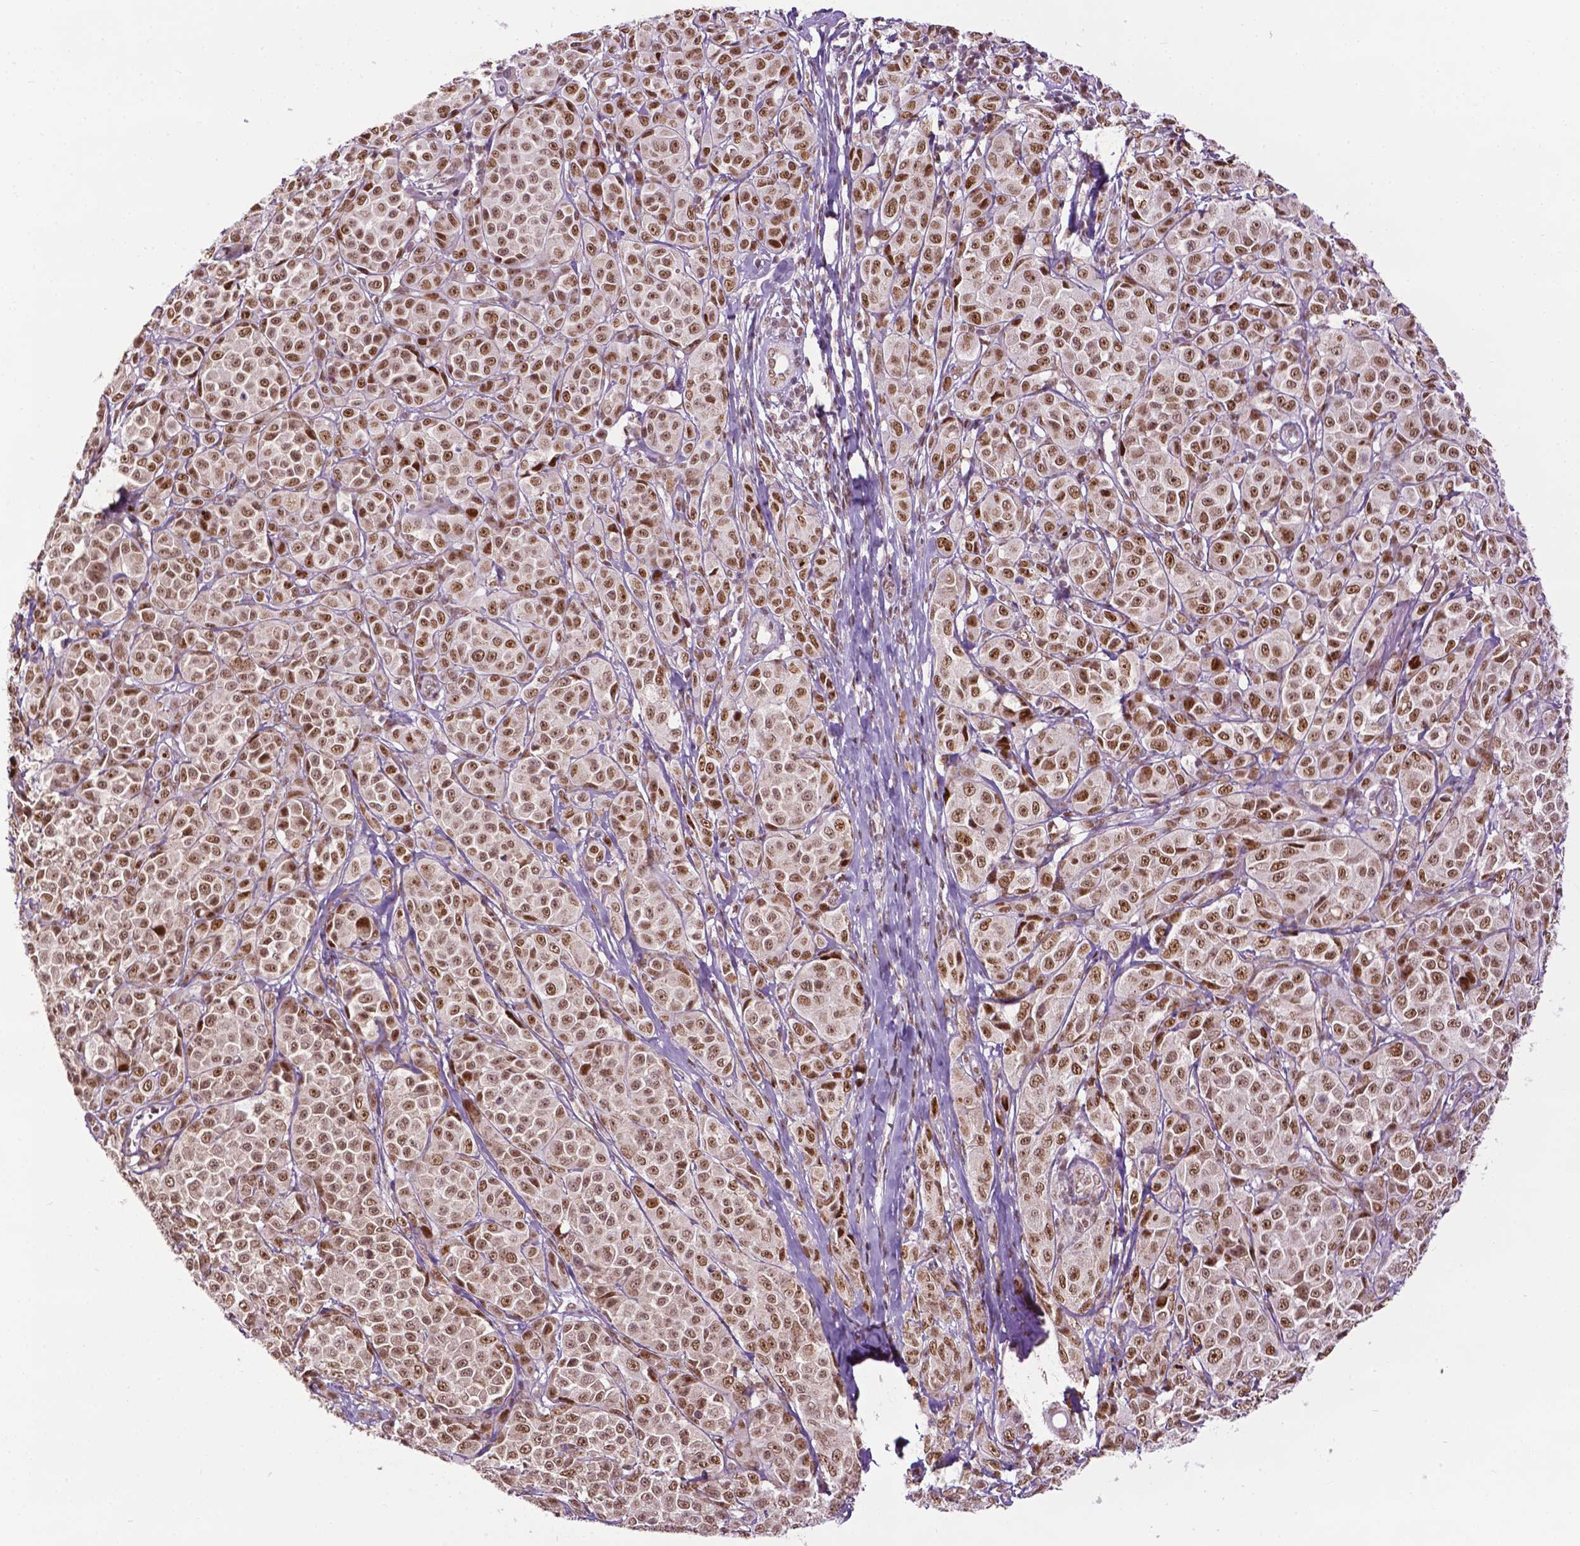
{"staining": {"intensity": "moderate", "quantity": ">75%", "location": "nuclear"}, "tissue": "melanoma", "cell_type": "Tumor cells", "image_type": "cancer", "snomed": [{"axis": "morphology", "description": "Malignant melanoma, NOS"}, {"axis": "topography", "description": "Skin"}], "caption": "This is an image of immunohistochemistry (IHC) staining of melanoma, which shows moderate positivity in the nuclear of tumor cells.", "gene": "ZNF41", "patient": {"sex": "male", "age": 89}}